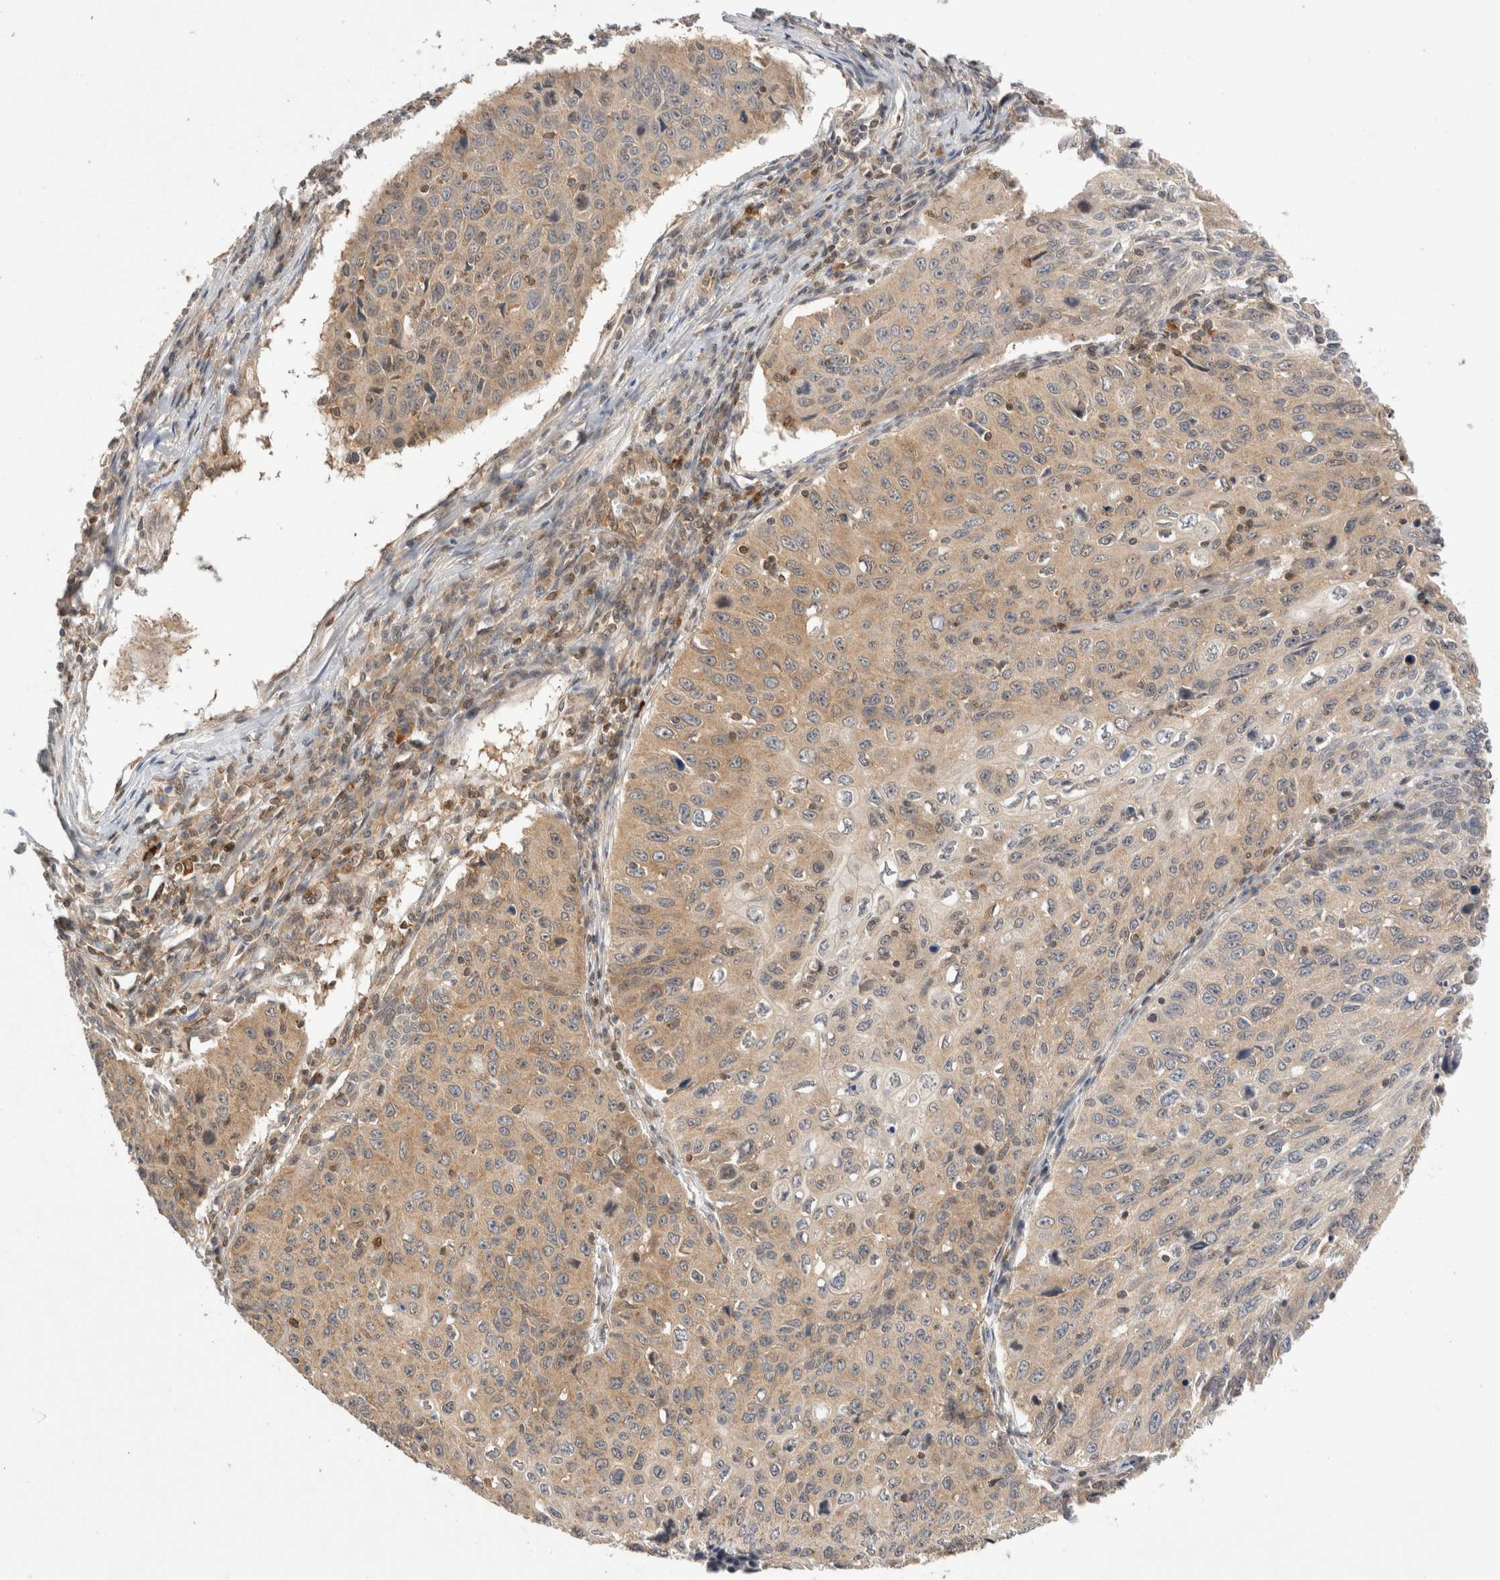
{"staining": {"intensity": "weak", "quantity": ">75%", "location": "cytoplasmic/membranous"}, "tissue": "cervical cancer", "cell_type": "Tumor cells", "image_type": "cancer", "snomed": [{"axis": "morphology", "description": "Squamous cell carcinoma, NOS"}, {"axis": "topography", "description": "Cervix"}], "caption": "This photomicrograph demonstrates immunohistochemistry staining of cervical cancer (squamous cell carcinoma), with low weak cytoplasmic/membranous staining in approximately >75% of tumor cells.", "gene": "NFKB1", "patient": {"sex": "female", "age": 53}}